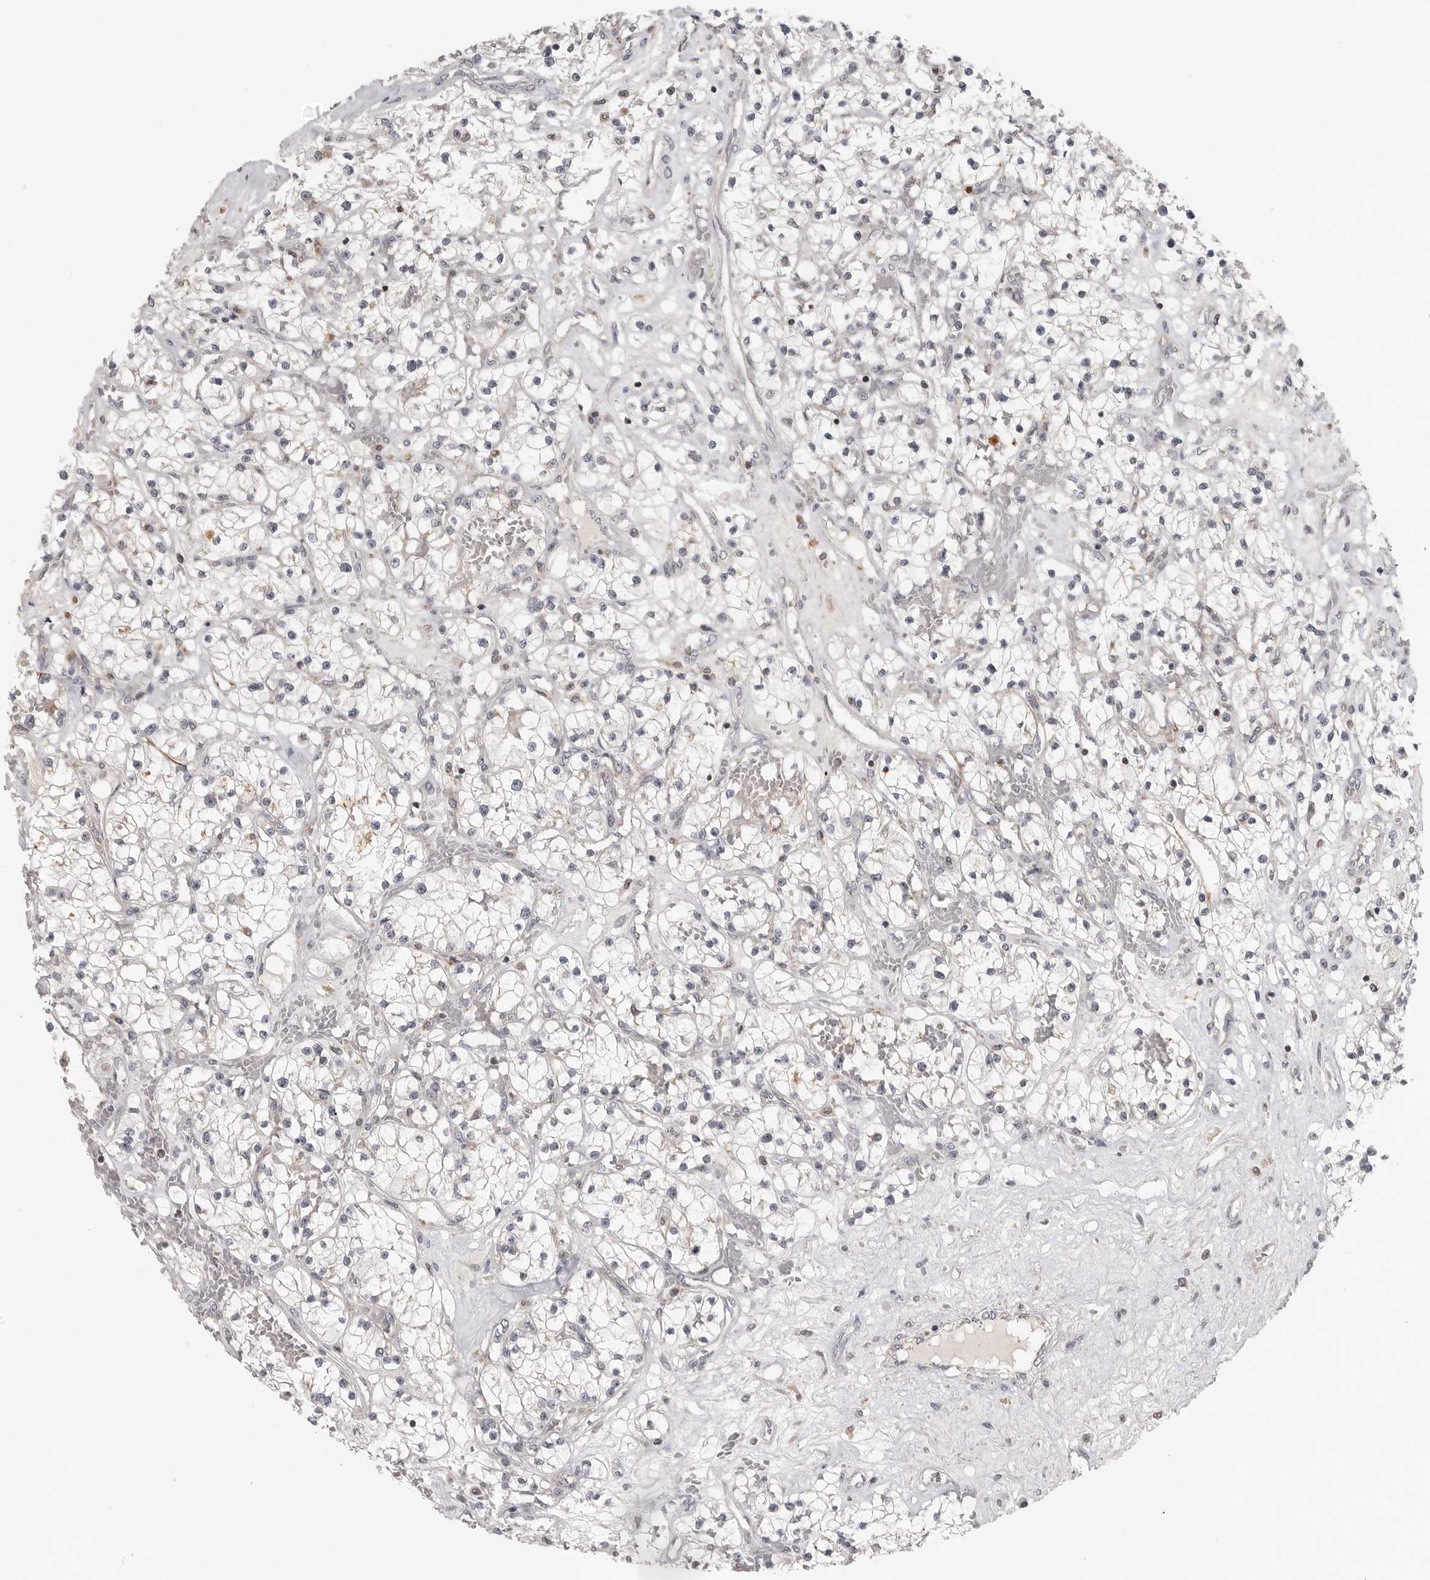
{"staining": {"intensity": "negative", "quantity": "none", "location": "none"}, "tissue": "renal cancer", "cell_type": "Tumor cells", "image_type": "cancer", "snomed": [{"axis": "morphology", "description": "Normal tissue, NOS"}, {"axis": "morphology", "description": "Adenocarcinoma, NOS"}, {"axis": "topography", "description": "Kidney"}], "caption": "The image demonstrates no significant expression in tumor cells of renal adenocarcinoma.", "gene": "RXFP3", "patient": {"sex": "male", "age": 68}}